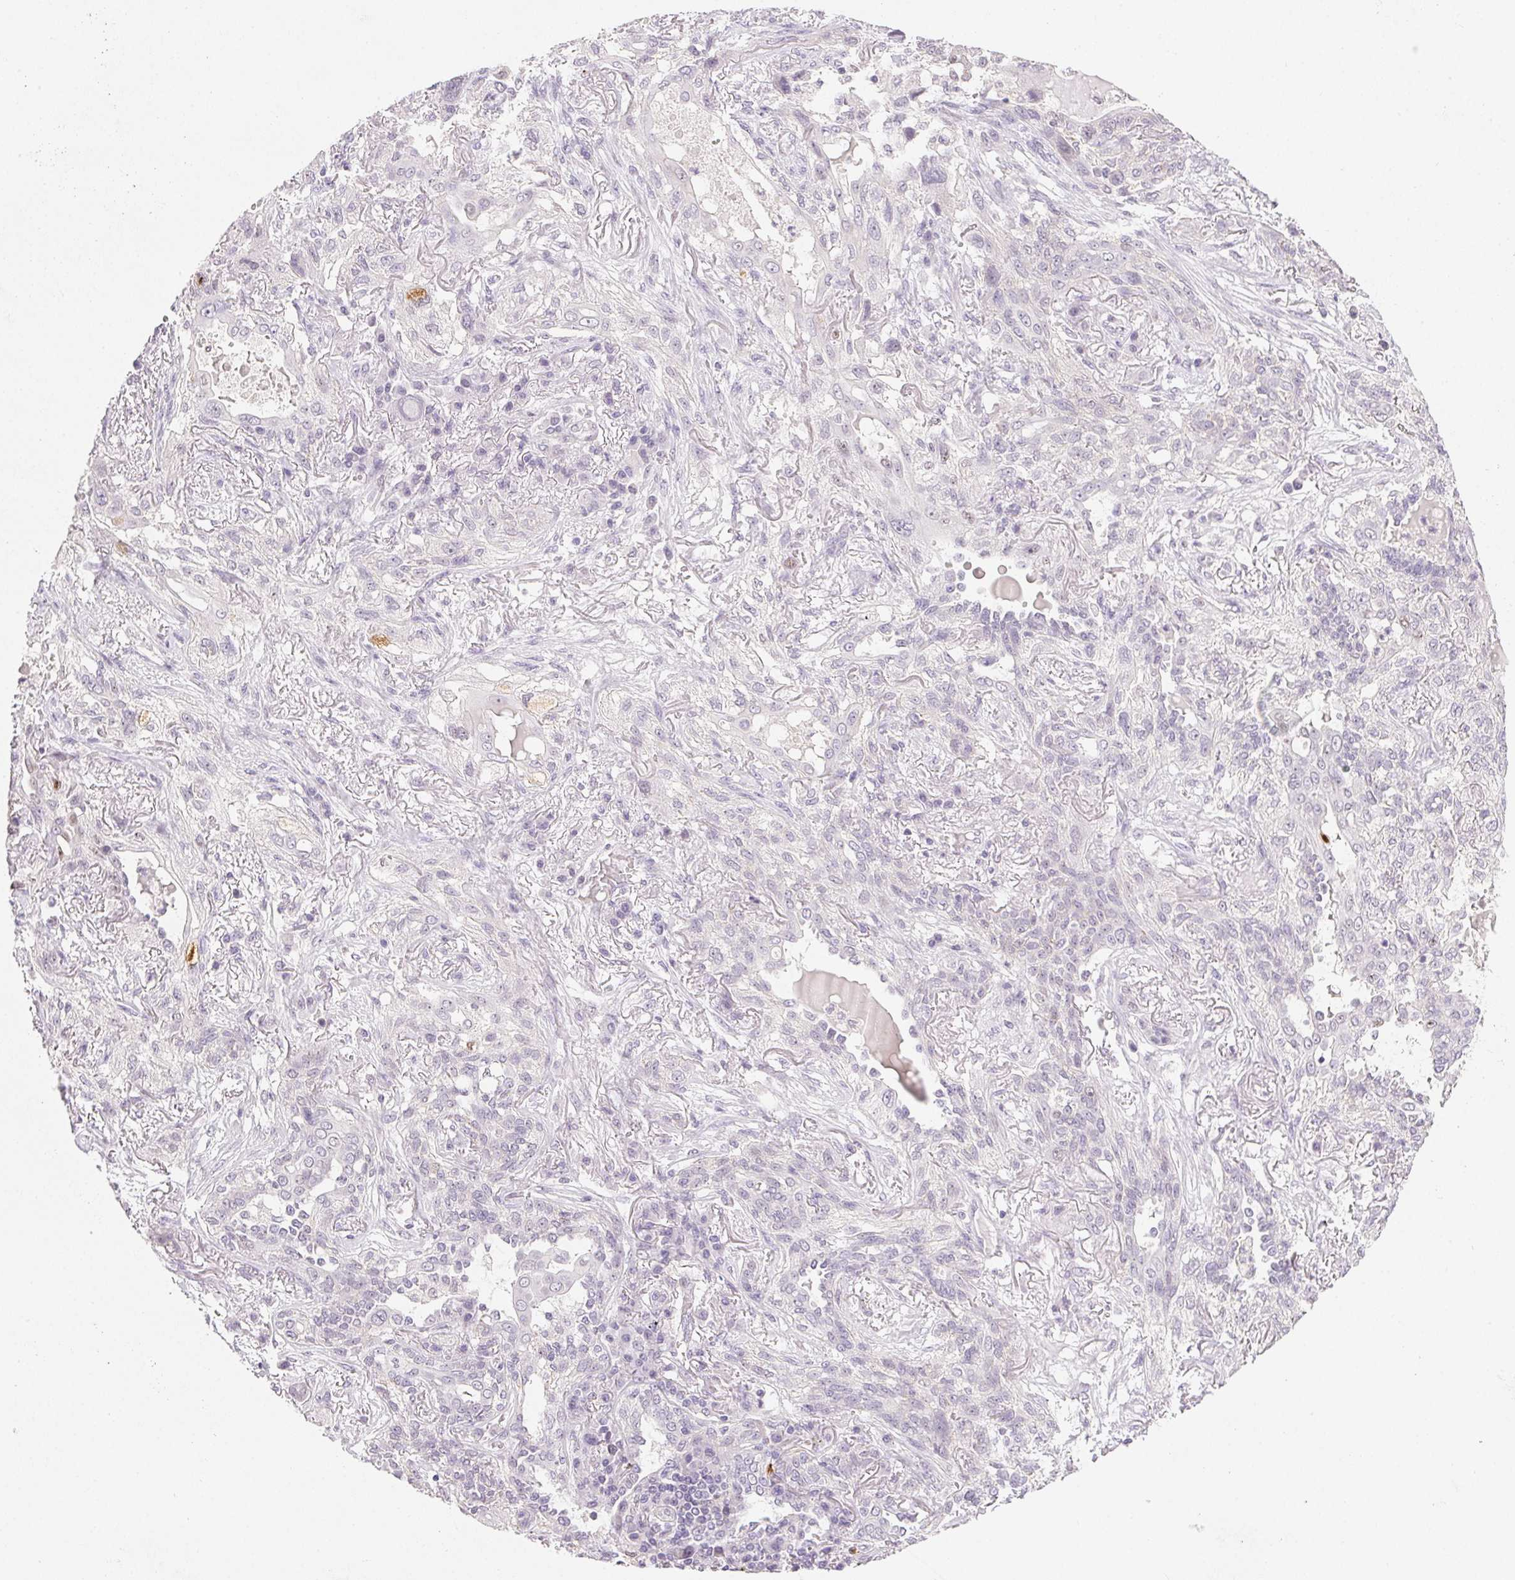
{"staining": {"intensity": "negative", "quantity": "none", "location": "none"}, "tissue": "lung cancer", "cell_type": "Tumor cells", "image_type": "cancer", "snomed": [{"axis": "morphology", "description": "Squamous cell carcinoma, NOS"}, {"axis": "topography", "description": "Lung"}], "caption": "Tumor cells show no significant protein expression in lung cancer.", "gene": "RPGRIP1", "patient": {"sex": "female", "age": 70}}